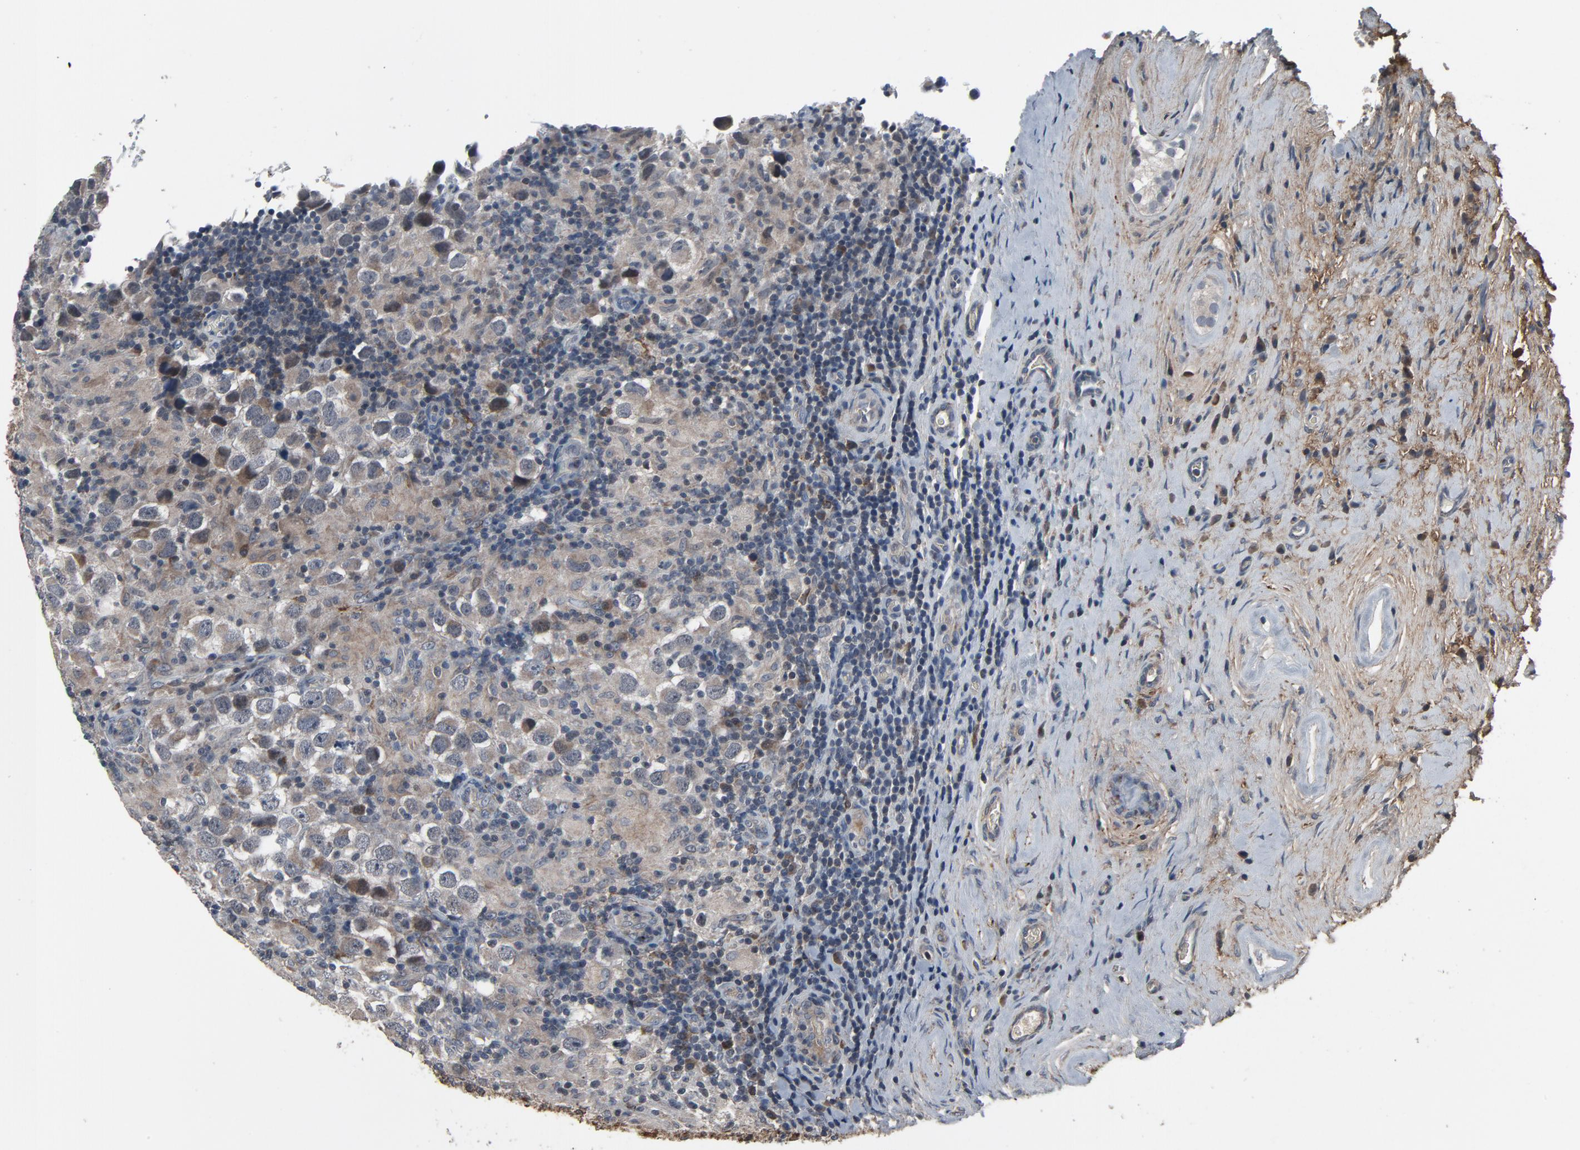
{"staining": {"intensity": "negative", "quantity": "none", "location": "none"}, "tissue": "testis cancer", "cell_type": "Tumor cells", "image_type": "cancer", "snomed": [{"axis": "morphology", "description": "Carcinoma, Embryonal, NOS"}, {"axis": "topography", "description": "Testis"}], "caption": "The immunohistochemistry (IHC) micrograph has no significant positivity in tumor cells of testis cancer tissue.", "gene": "PDZD4", "patient": {"sex": "male", "age": 21}}